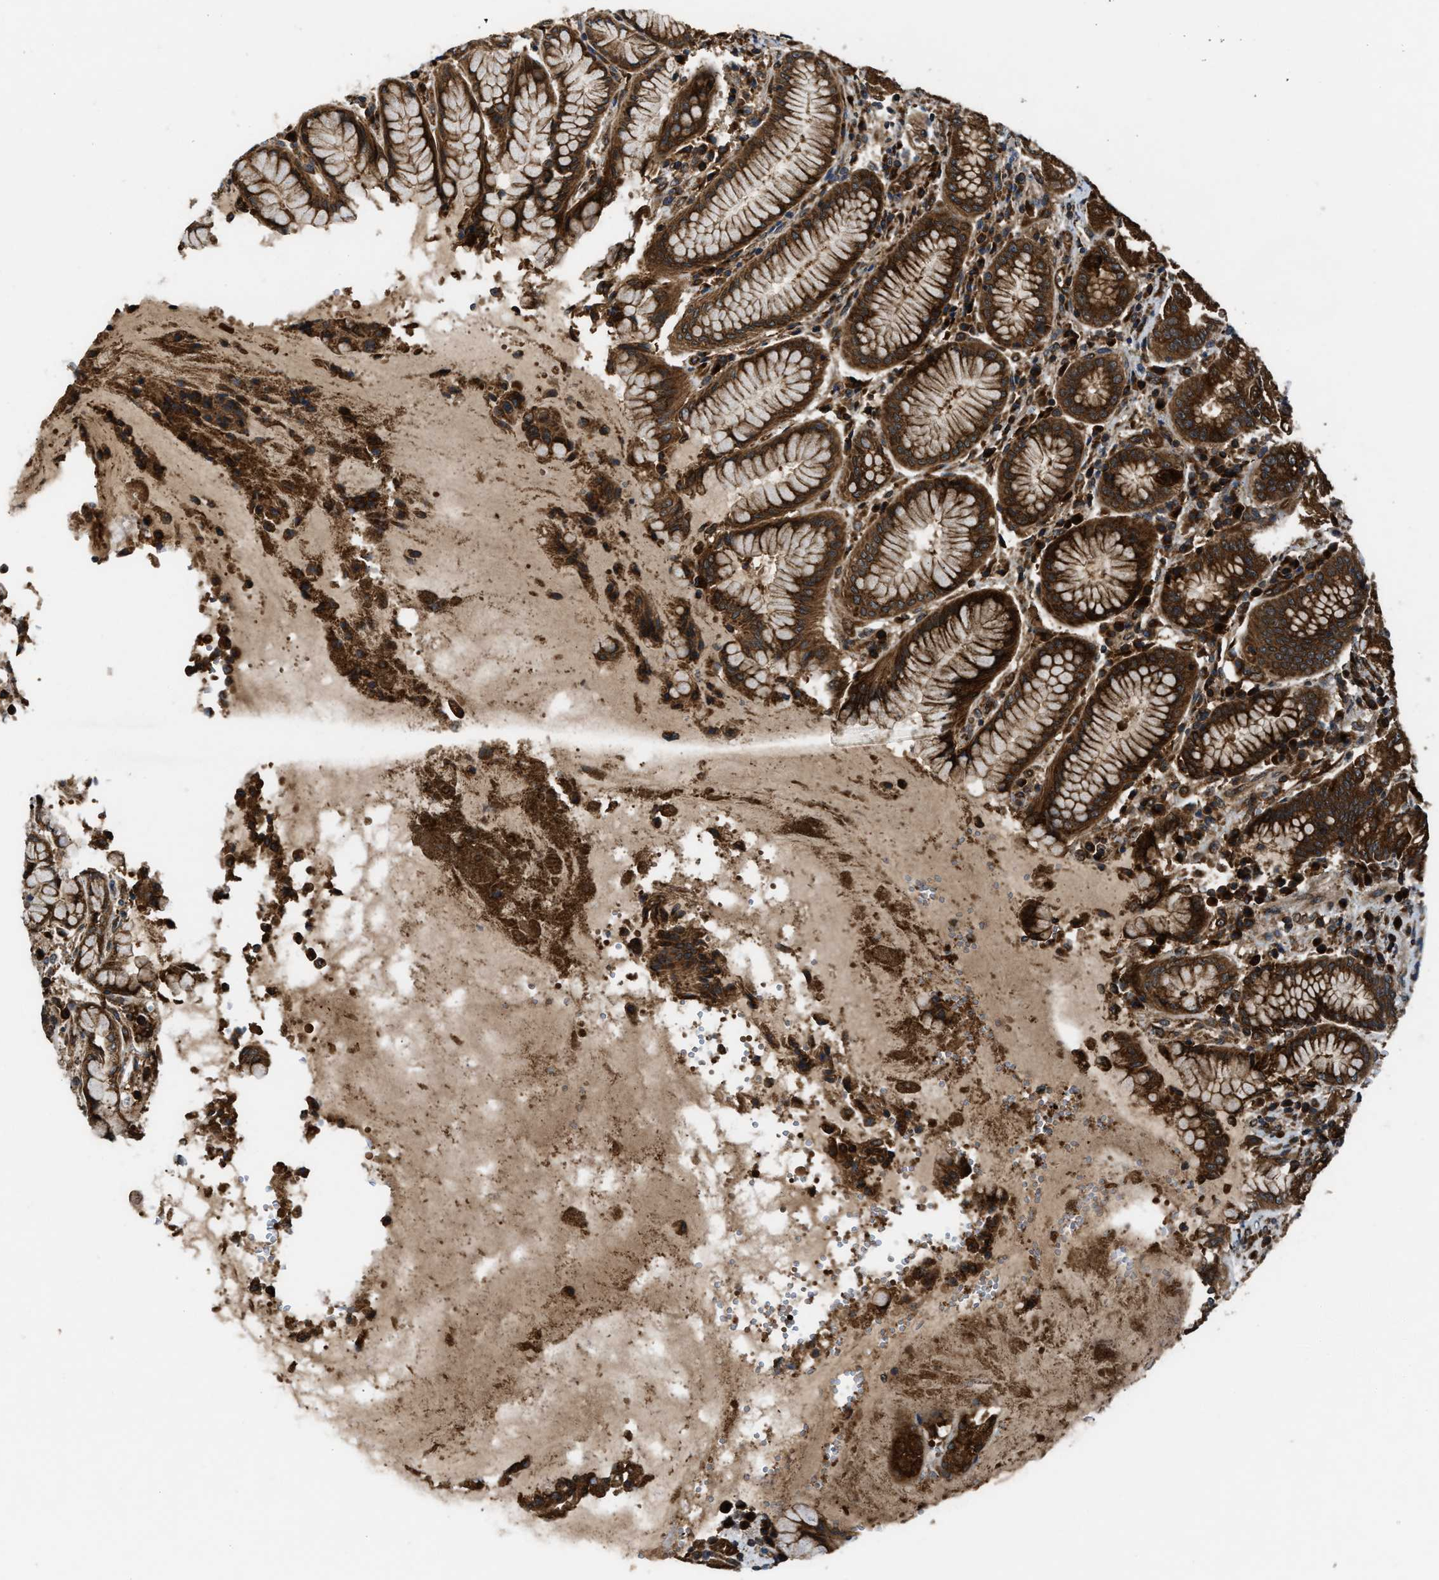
{"staining": {"intensity": "strong", "quantity": ">75%", "location": "cytoplasmic/membranous"}, "tissue": "stomach", "cell_type": "Glandular cells", "image_type": "normal", "snomed": [{"axis": "morphology", "description": "Normal tissue, NOS"}, {"axis": "topography", "description": "Stomach"}, {"axis": "topography", "description": "Stomach, lower"}], "caption": "Brown immunohistochemical staining in unremarkable stomach shows strong cytoplasmic/membranous positivity in approximately >75% of glandular cells. Immunohistochemistry (ihc) stains the protein in brown and the nuclei are stained blue.", "gene": "PNPLA8", "patient": {"sex": "female", "age": 56}}